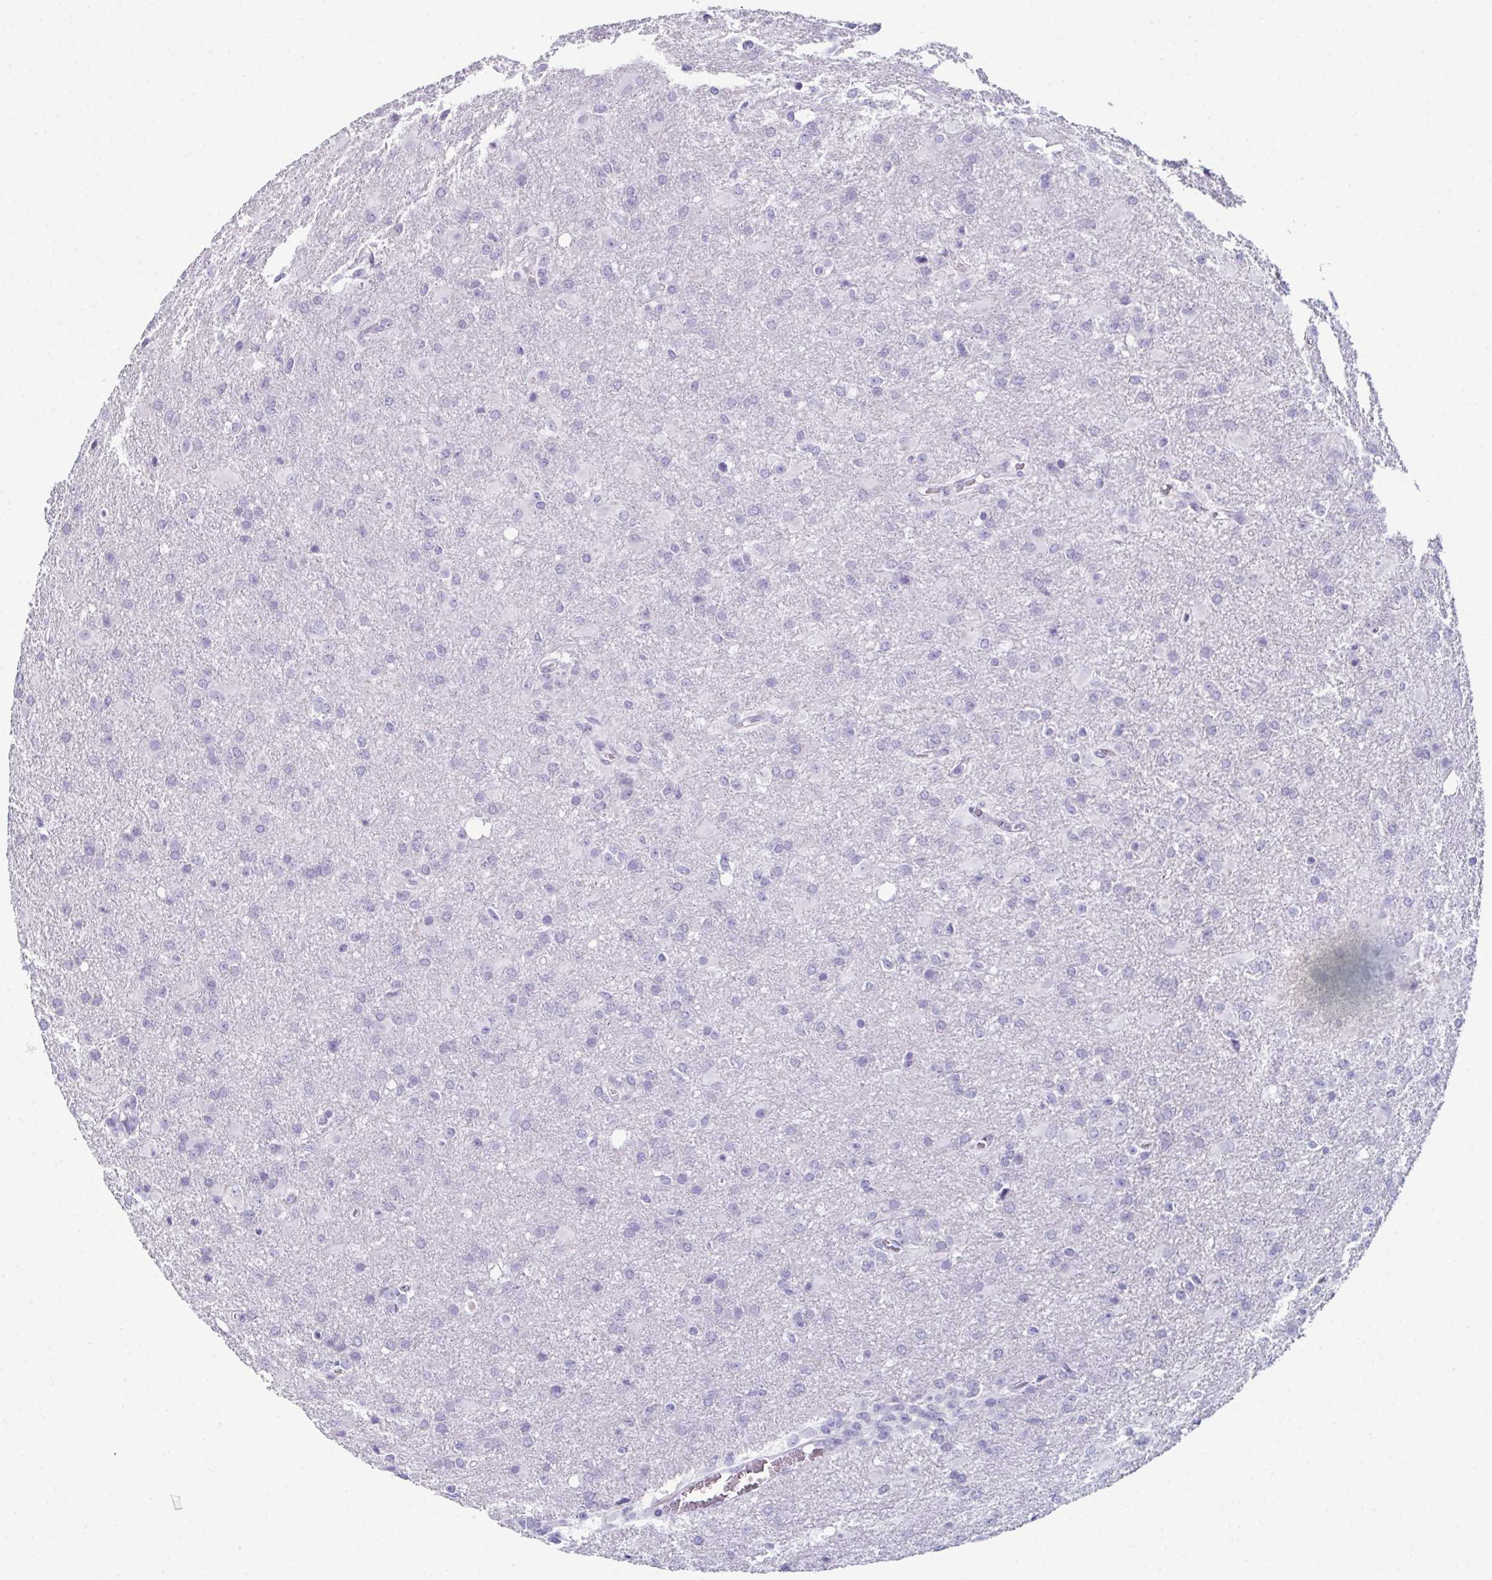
{"staining": {"intensity": "negative", "quantity": "none", "location": "none"}, "tissue": "glioma", "cell_type": "Tumor cells", "image_type": "cancer", "snomed": [{"axis": "morphology", "description": "Glioma, malignant, High grade"}, {"axis": "topography", "description": "Brain"}], "caption": "This photomicrograph is of malignant glioma (high-grade) stained with IHC to label a protein in brown with the nuclei are counter-stained blue. There is no staining in tumor cells.", "gene": "ENKUR", "patient": {"sex": "male", "age": 68}}